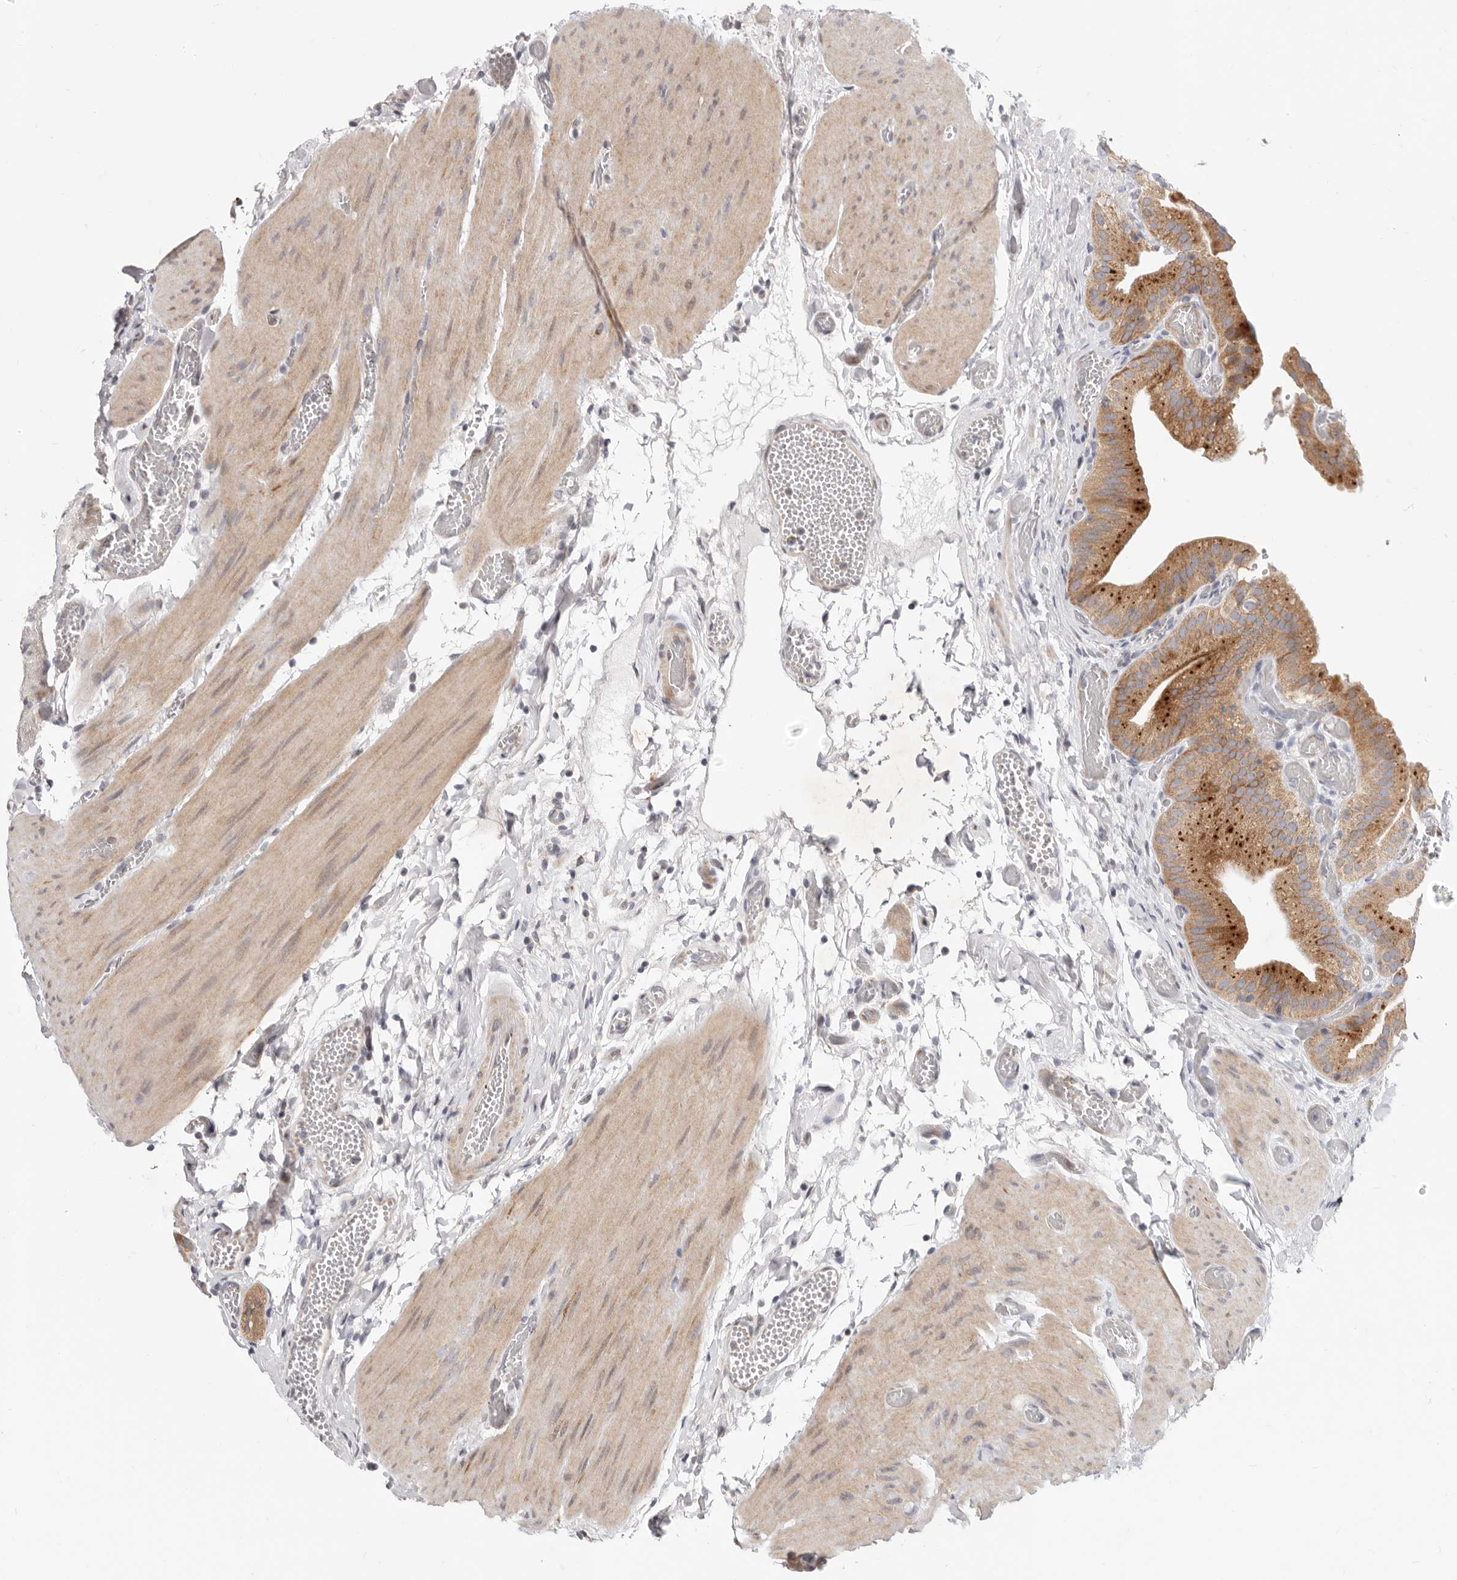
{"staining": {"intensity": "moderate", "quantity": ">75%", "location": "cytoplasmic/membranous"}, "tissue": "gallbladder", "cell_type": "Glandular cells", "image_type": "normal", "snomed": [{"axis": "morphology", "description": "Normal tissue, NOS"}, {"axis": "topography", "description": "Gallbladder"}], "caption": "Brown immunohistochemical staining in normal gallbladder displays moderate cytoplasmic/membranous expression in about >75% of glandular cells. (brown staining indicates protein expression, while blue staining denotes nuclei).", "gene": "TOR3A", "patient": {"sex": "female", "age": 64}}